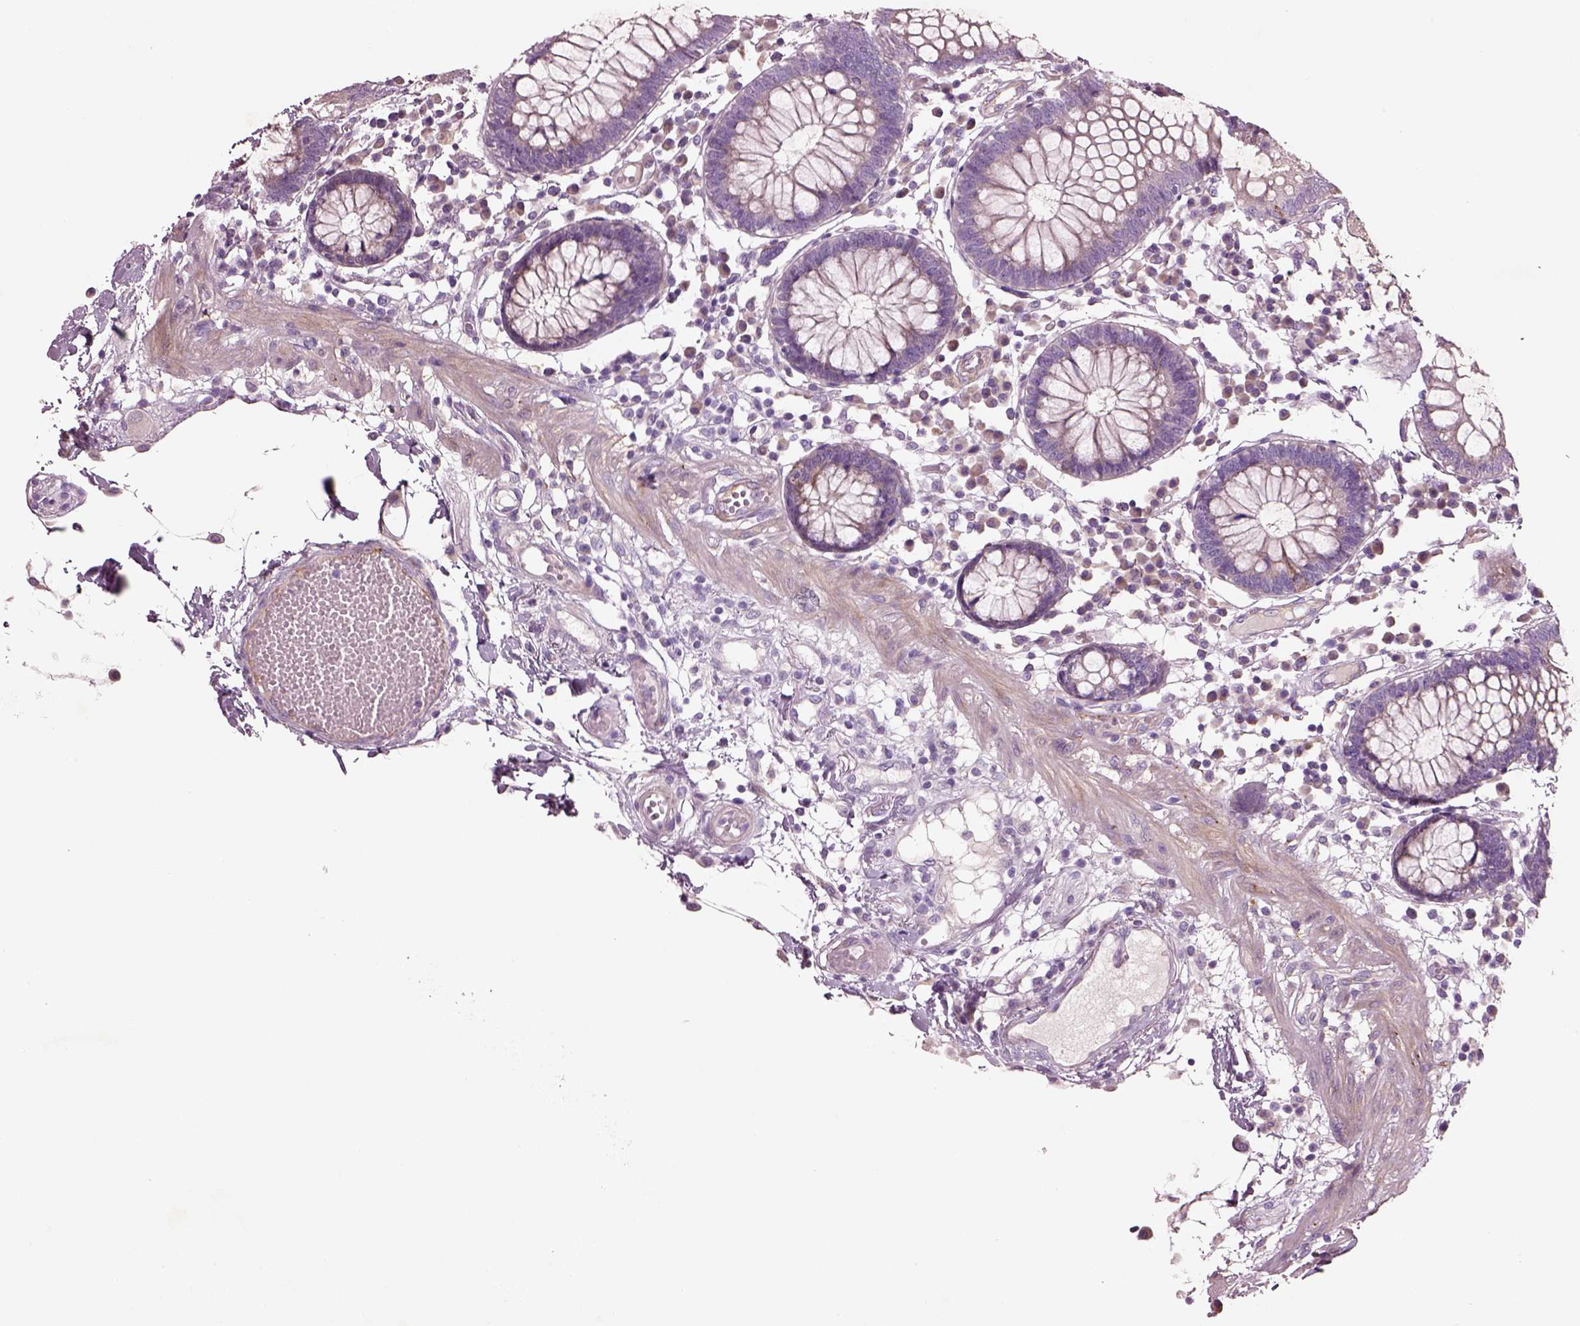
{"staining": {"intensity": "negative", "quantity": "none", "location": "none"}, "tissue": "colon", "cell_type": "Endothelial cells", "image_type": "normal", "snomed": [{"axis": "morphology", "description": "Normal tissue, NOS"}, {"axis": "morphology", "description": "Adenocarcinoma, NOS"}, {"axis": "topography", "description": "Colon"}], "caption": "Endothelial cells show no significant staining in benign colon.", "gene": "PLPP7", "patient": {"sex": "male", "age": 83}}